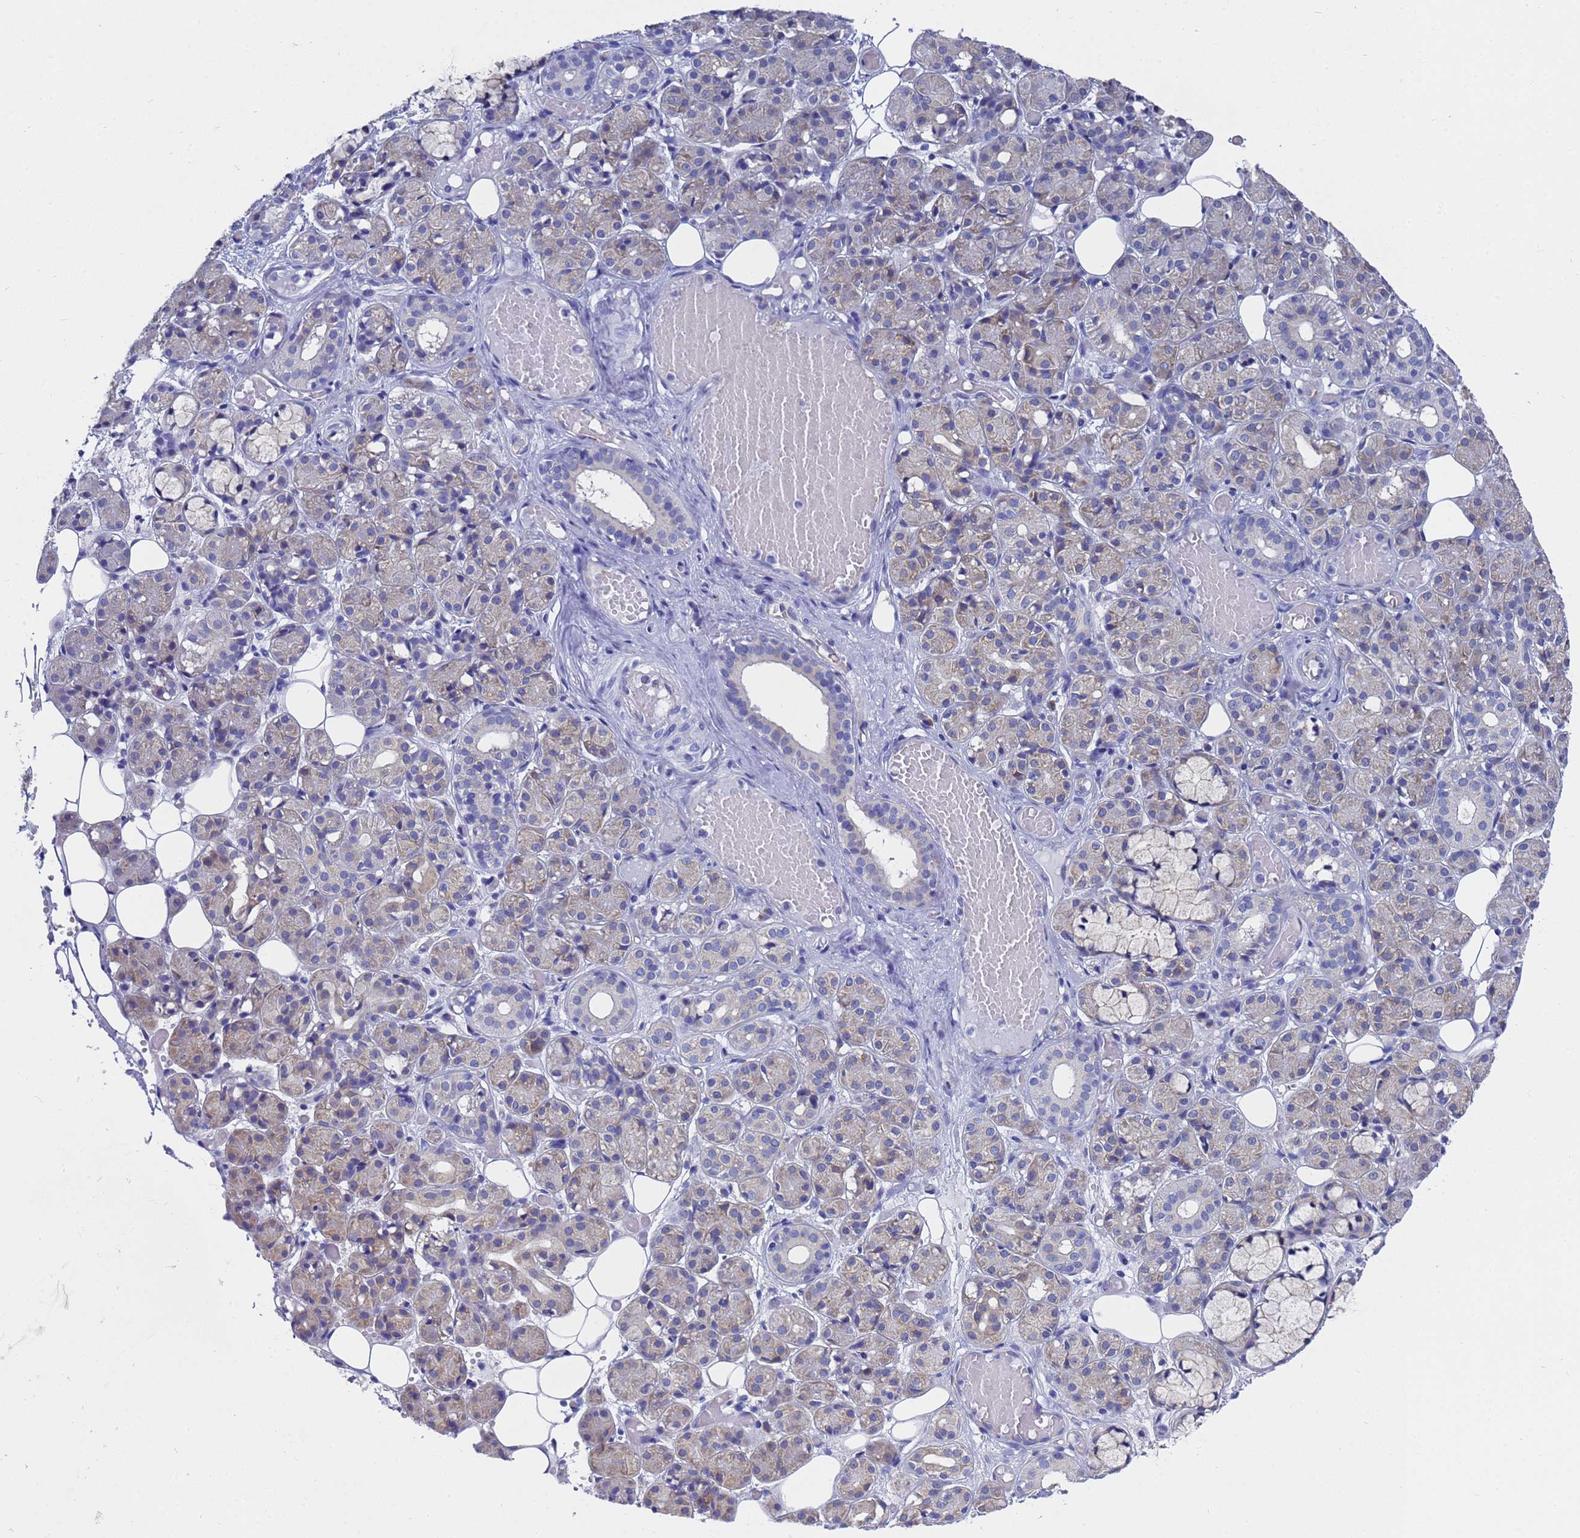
{"staining": {"intensity": "weak", "quantity": "<25%", "location": "cytoplasmic/membranous"}, "tissue": "salivary gland", "cell_type": "Glandular cells", "image_type": "normal", "snomed": [{"axis": "morphology", "description": "Normal tissue, NOS"}, {"axis": "topography", "description": "Salivary gland"}], "caption": "A photomicrograph of human salivary gland is negative for staining in glandular cells. Brightfield microscopy of IHC stained with DAB (brown) and hematoxylin (blue), captured at high magnification.", "gene": "TM4SF4", "patient": {"sex": "male", "age": 63}}